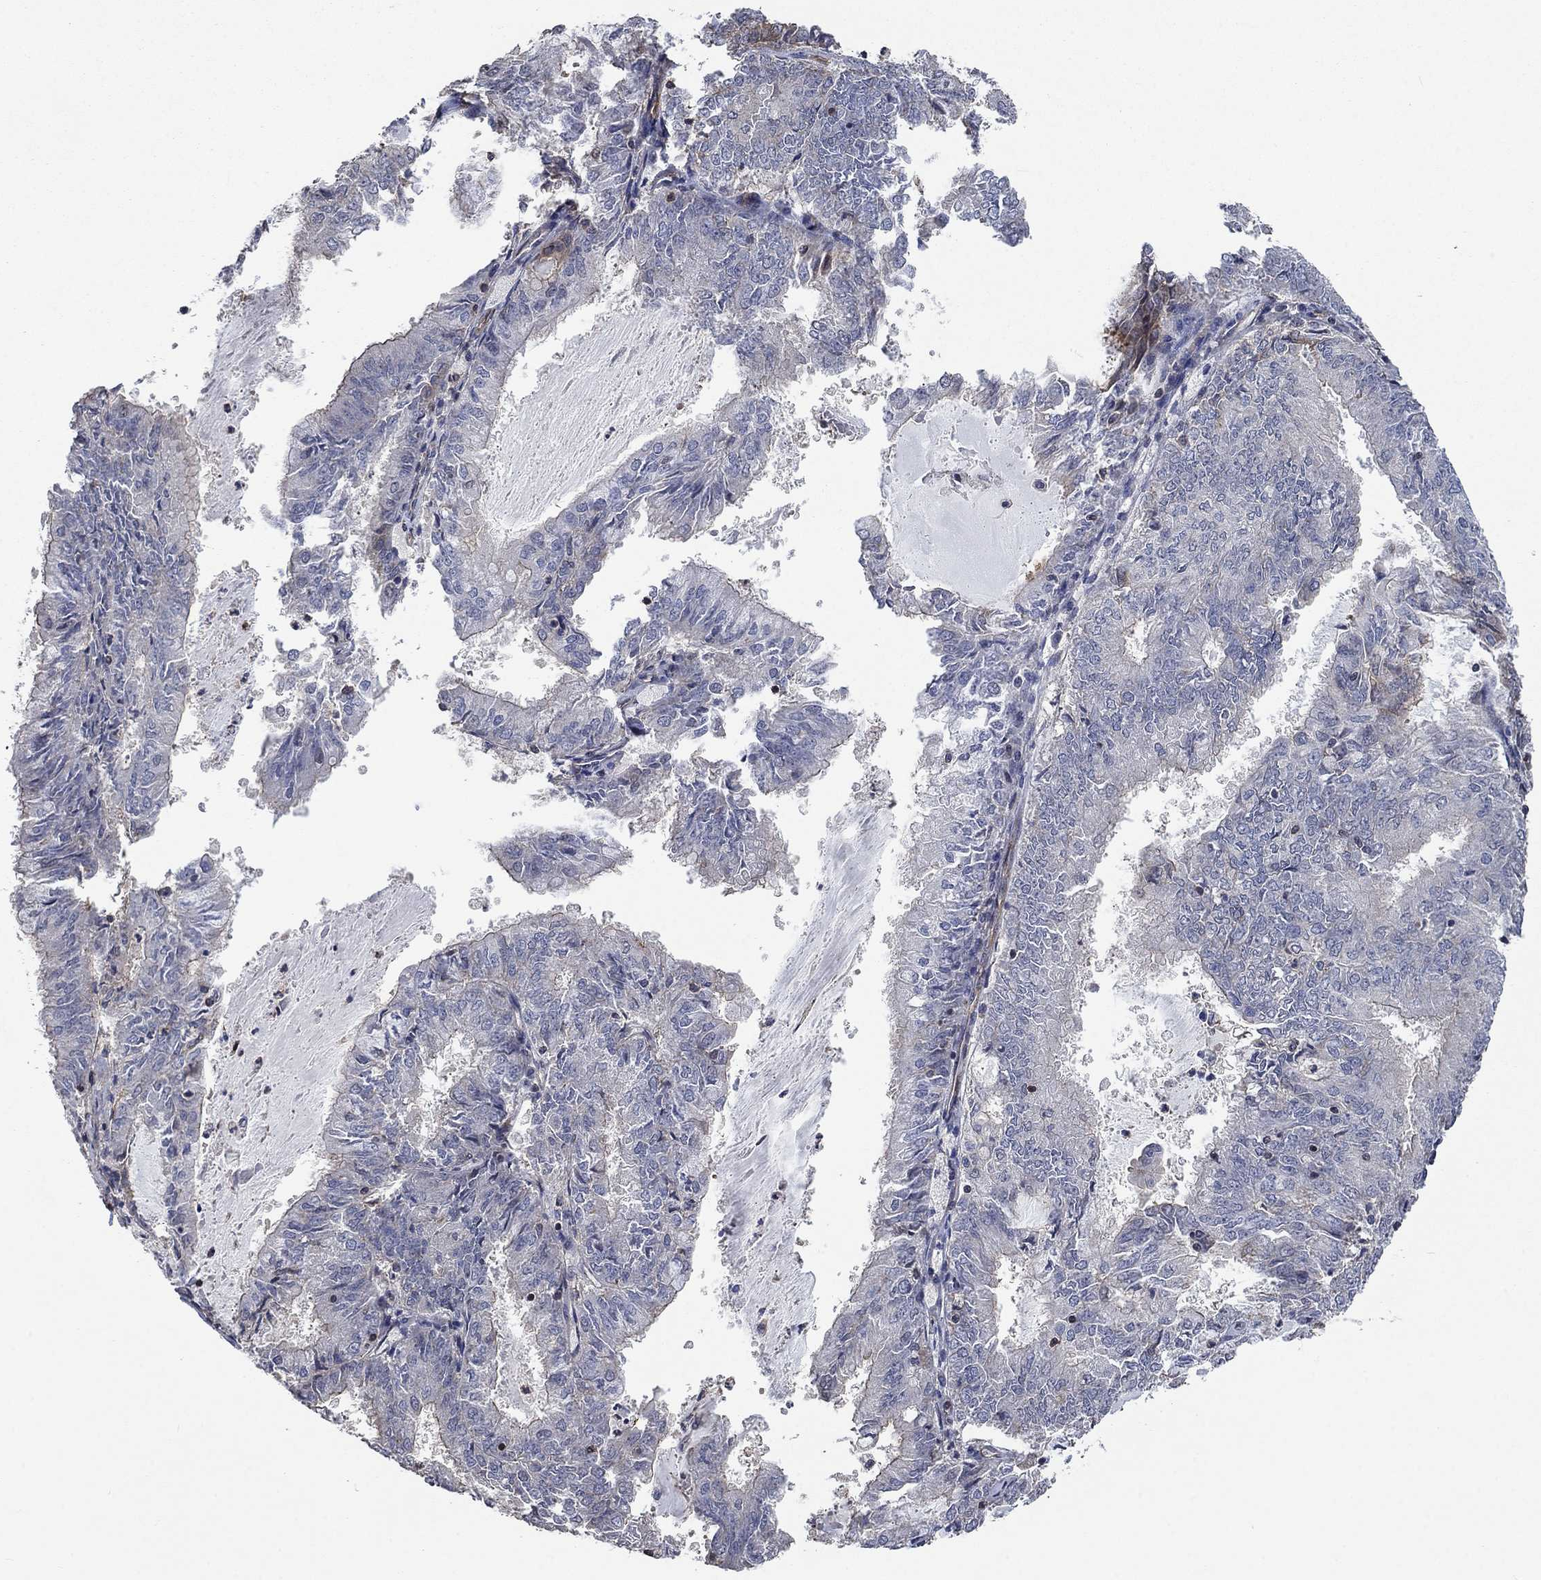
{"staining": {"intensity": "negative", "quantity": "none", "location": "none"}, "tissue": "endometrial cancer", "cell_type": "Tumor cells", "image_type": "cancer", "snomed": [{"axis": "morphology", "description": "Adenocarcinoma, NOS"}, {"axis": "topography", "description": "Endometrium"}], "caption": "IHC histopathology image of human adenocarcinoma (endometrial) stained for a protein (brown), which reveals no positivity in tumor cells.", "gene": "PDE3A", "patient": {"sex": "female", "age": 57}}